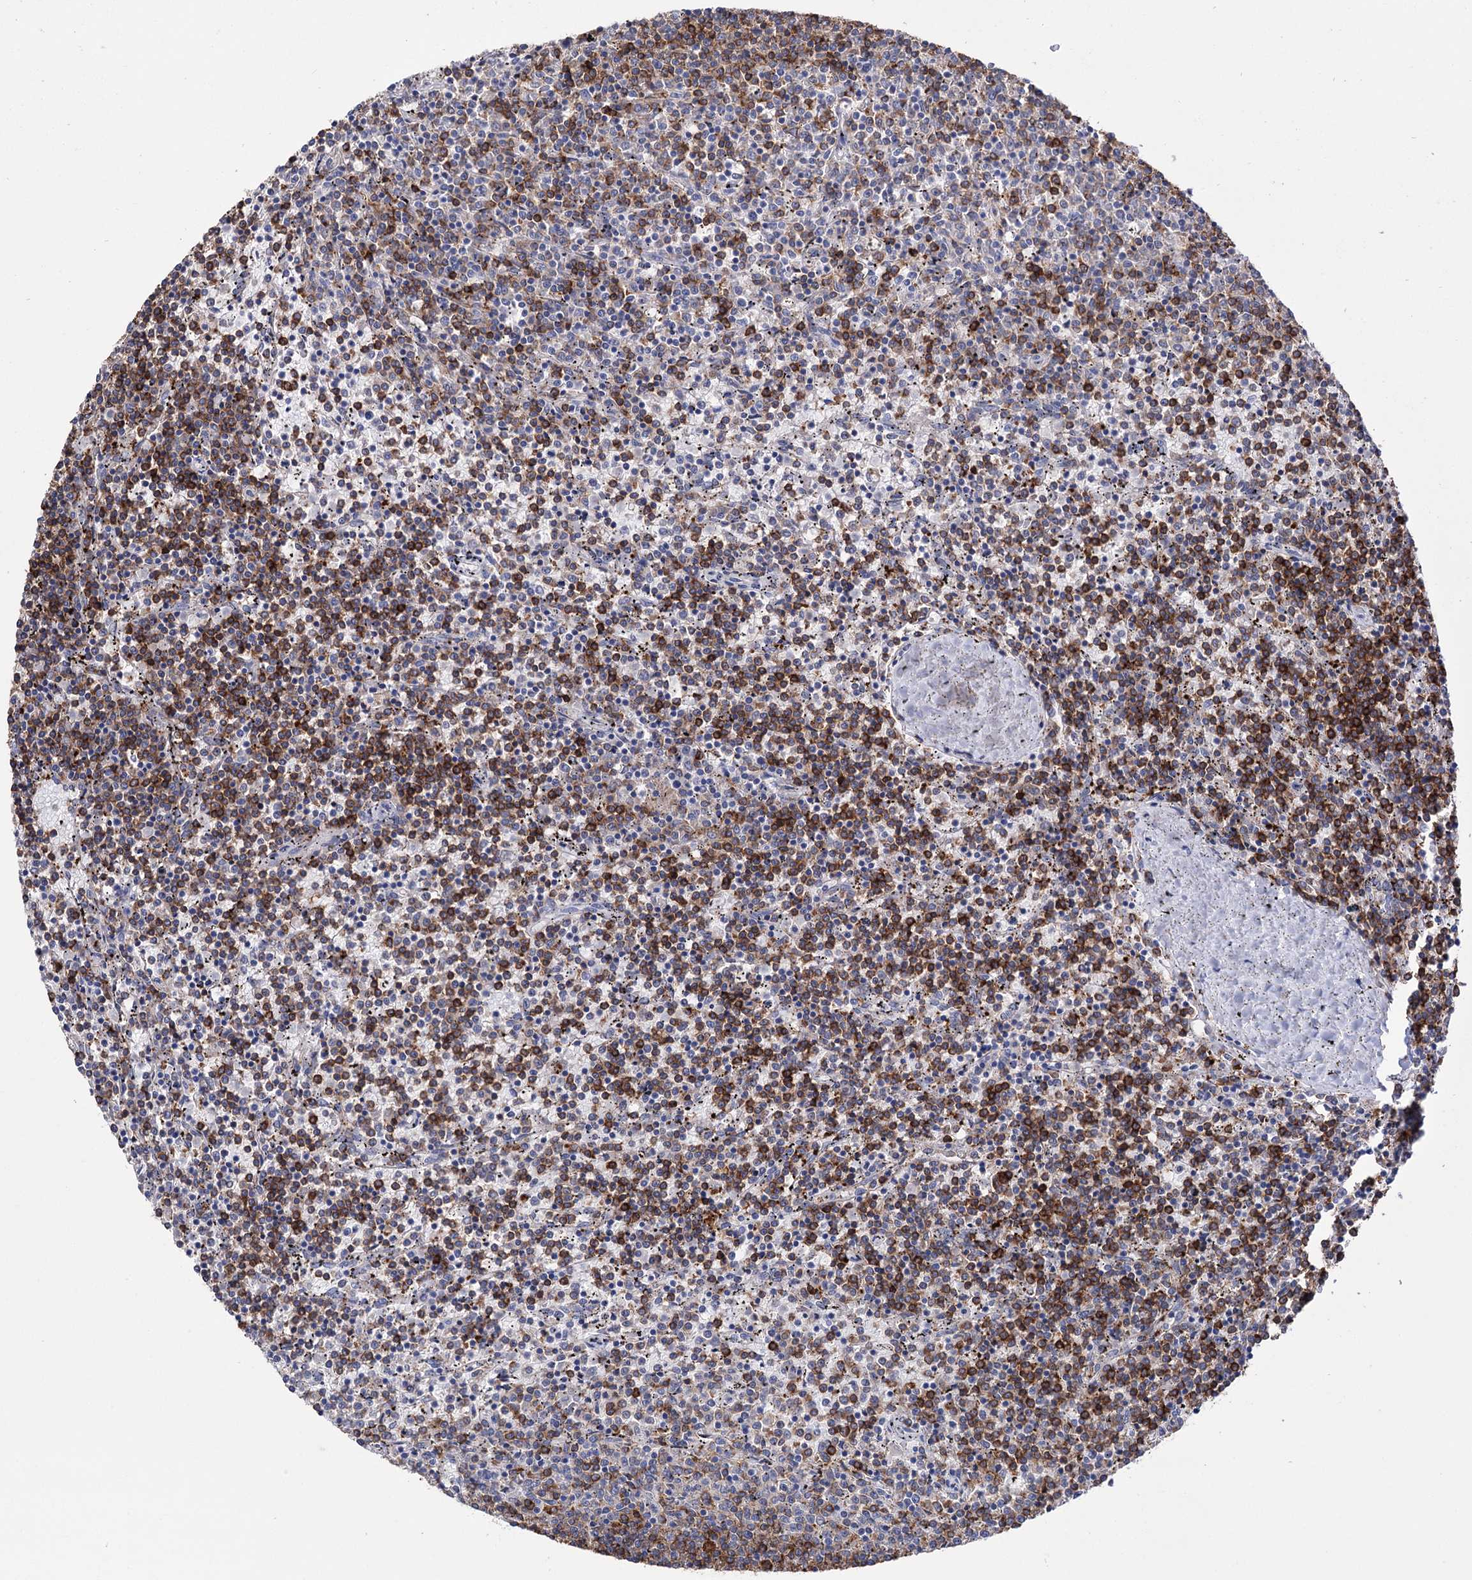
{"staining": {"intensity": "strong", "quantity": "25%-75%", "location": "cytoplasmic/membranous"}, "tissue": "lymphoma", "cell_type": "Tumor cells", "image_type": "cancer", "snomed": [{"axis": "morphology", "description": "Malignant lymphoma, non-Hodgkin's type, Low grade"}, {"axis": "topography", "description": "Spleen"}], "caption": "High-magnification brightfield microscopy of malignant lymphoma, non-Hodgkin's type (low-grade) stained with DAB (3,3'-diaminobenzidine) (brown) and counterstained with hematoxylin (blue). tumor cells exhibit strong cytoplasmic/membranous positivity is identified in about25%-75% of cells. The protein of interest is stained brown, and the nuclei are stained in blue (DAB (3,3'-diaminobenzidine) IHC with brightfield microscopy, high magnification).", "gene": "BBS4", "patient": {"sex": "female", "age": 50}}